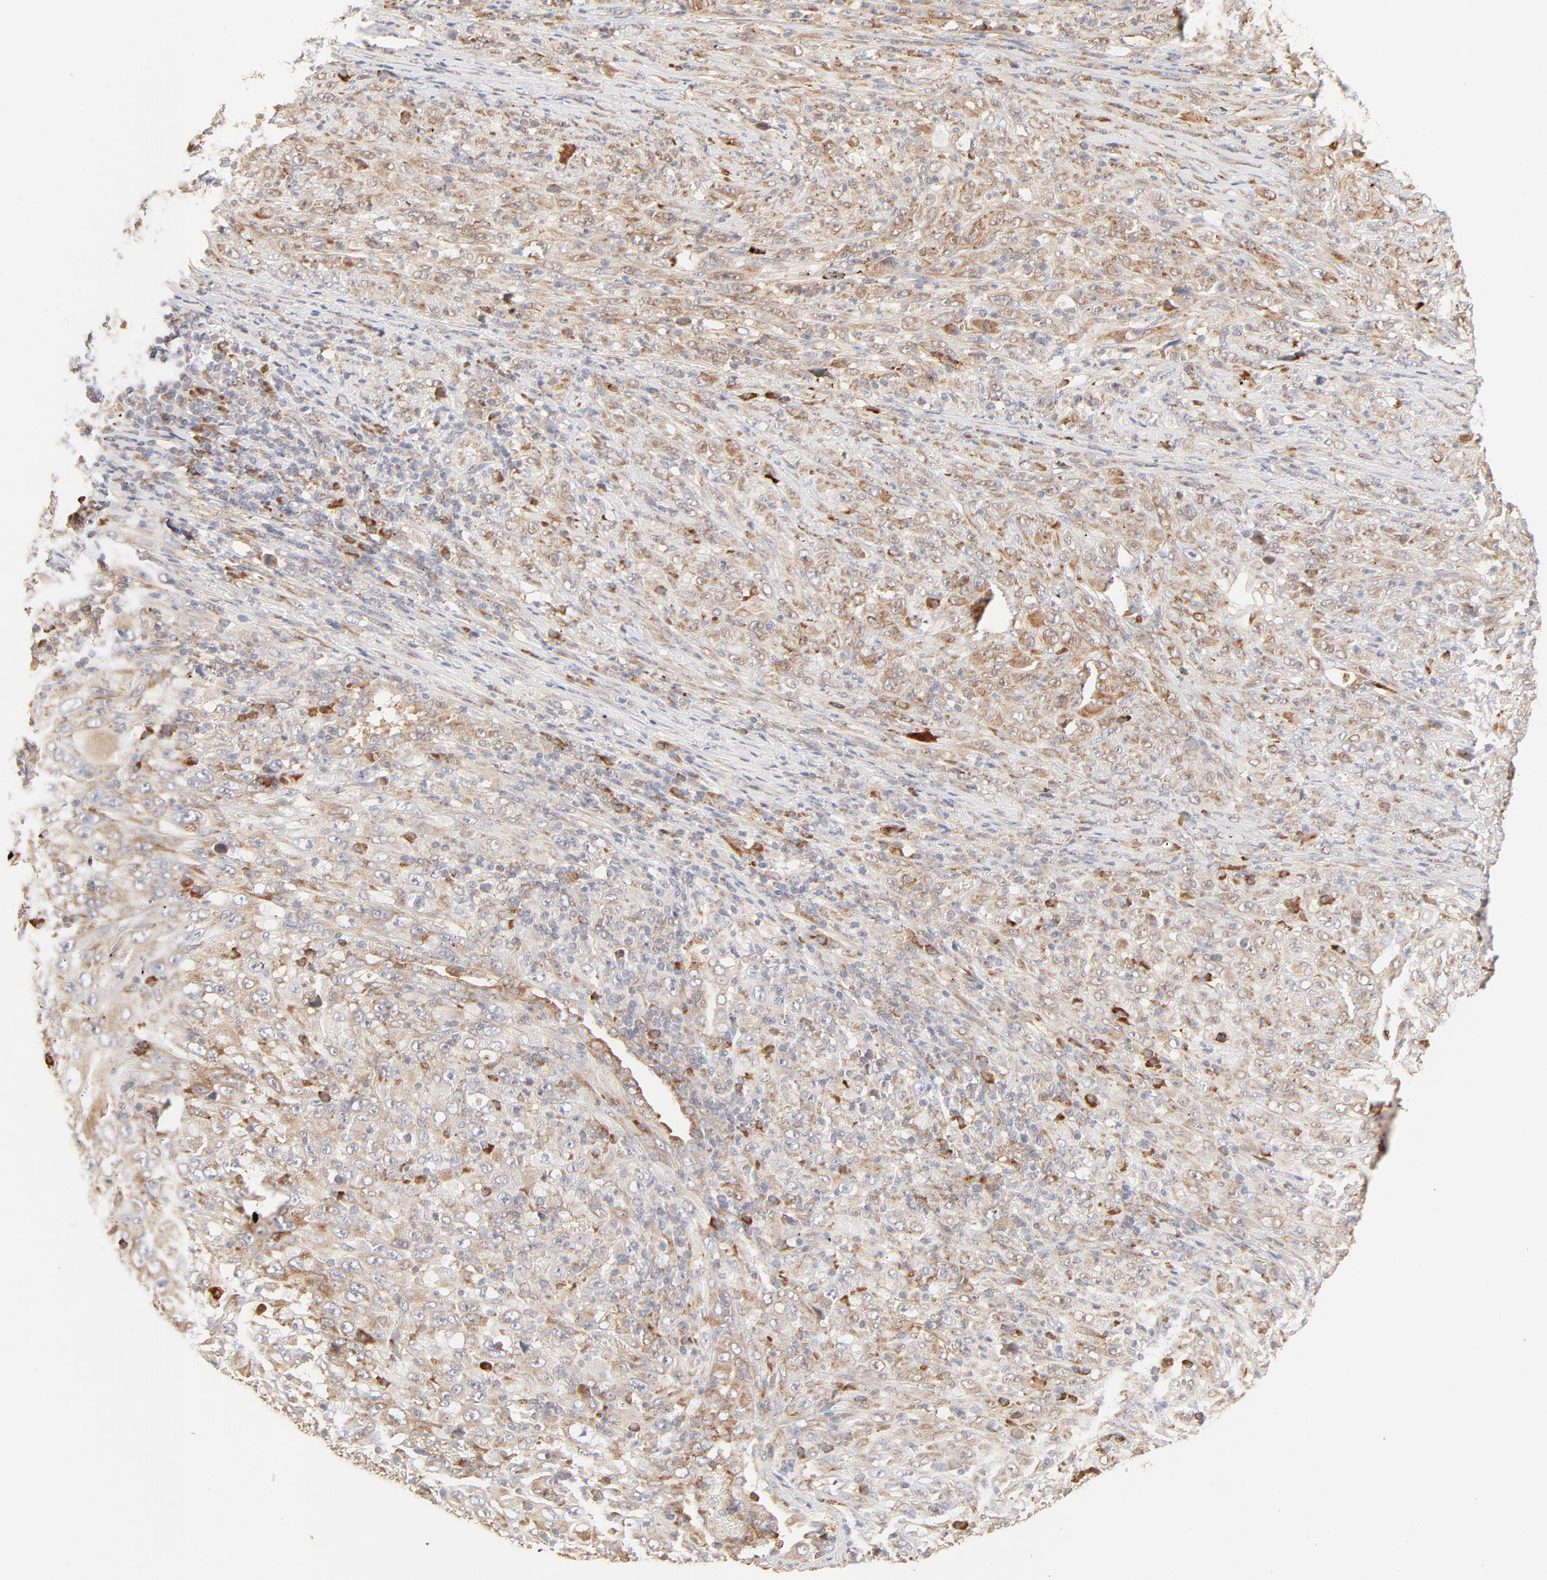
{"staining": {"intensity": "moderate", "quantity": ">75%", "location": "cytoplasmic/membranous"}, "tissue": "melanoma", "cell_type": "Tumor cells", "image_type": "cancer", "snomed": [{"axis": "morphology", "description": "Malignant melanoma, Metastatic site"}, {"axis": "topography", "description": "Skin"}], "caption": "Immunohistochemical staining of melanoma shows medium levels of moderate cytoplasmic/membranous expression in about >75% of tumor cells. (brown staining indicates protein expression, while blue staining denotes nuclei).", "gene": "PARP12", "patient": {"sex": "female", "age": 56}}